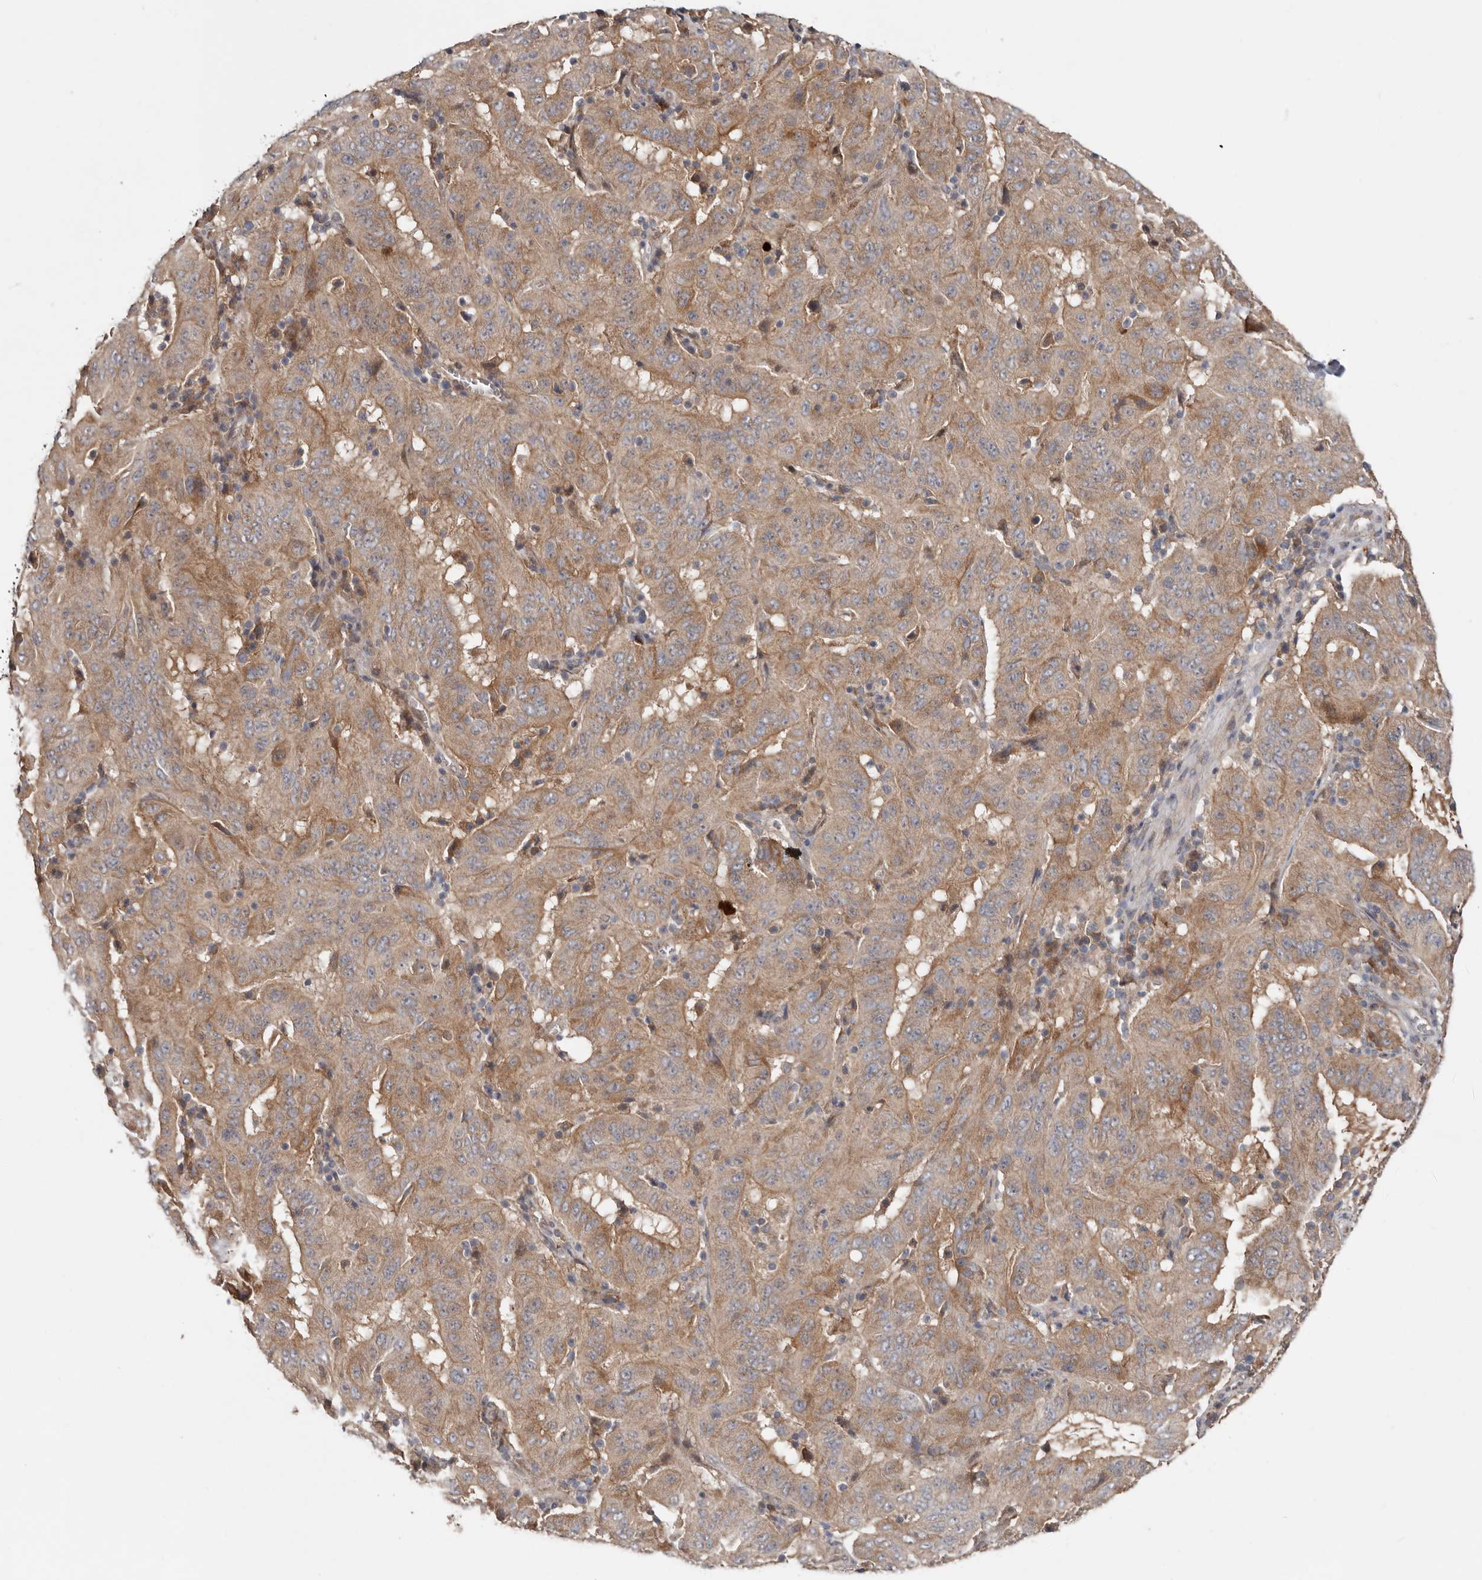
{"staining": {"intensity": "moderate", "quantity": ">75%", "location": "cytoplasmic/membranous"}, "tissue": "pancreatic cancer", "cell_type": "Tumor cells", "image_type": "cancer", "snomed": [{"axis": "morphology", "description": "Adenocarcinoma, NOS"}, {"axis": "topography", "description": "Pancreas"}], "caption": "Immunohistochemical staining of human pancreatic cancer (adenocarcinoma) reveals moderate cytoplasmic/membranous protein staining in approximately >75% of tumor cells.", "gene": "CHML", "patient": {"sex": "male", "age": 63}}